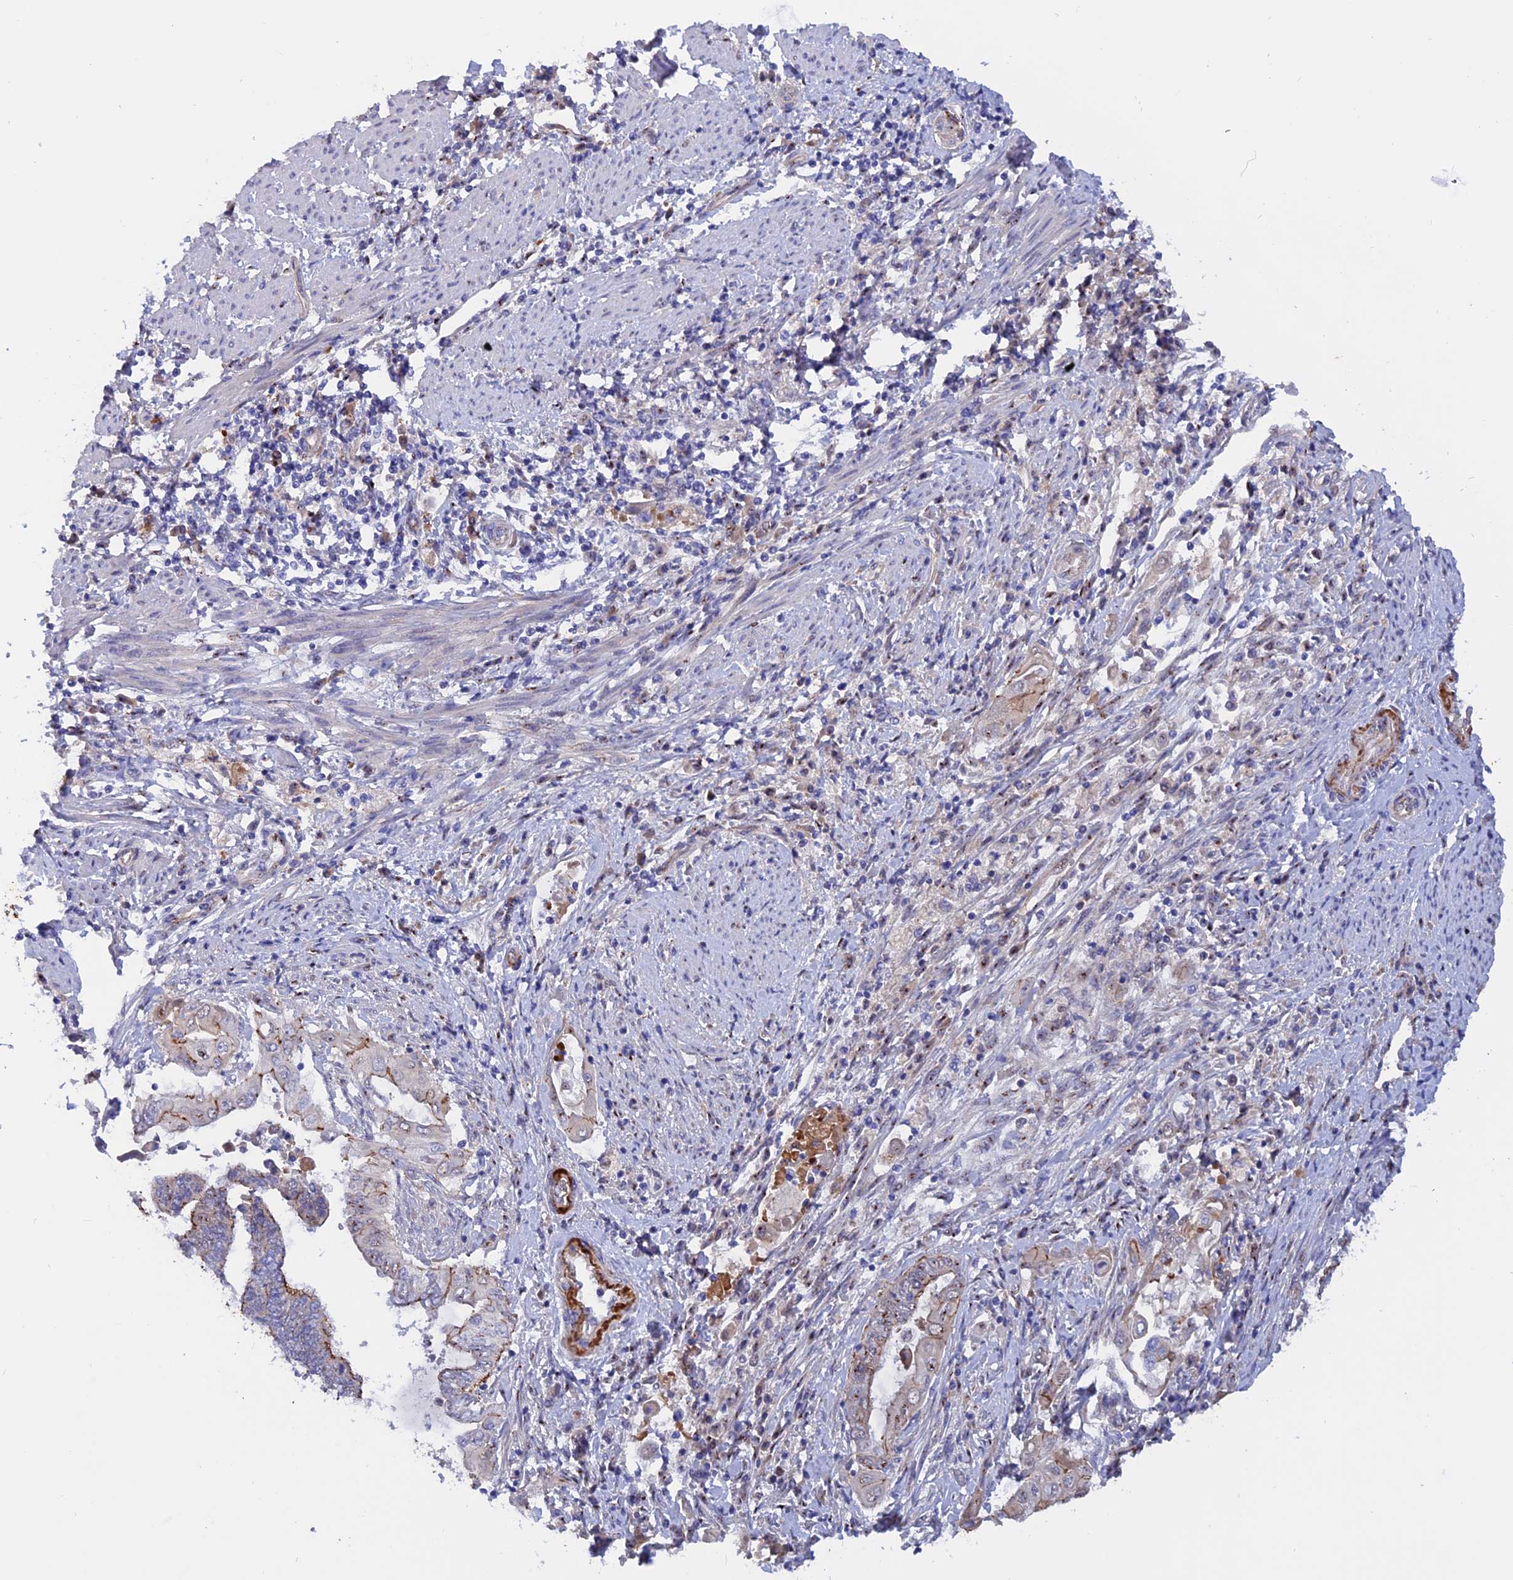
{"staining": {"intensity": "moderate", "quantity": "<25%", "location": "cytoplasmic/membranous"}, "tissue": "endometrial cancer", "cell_type": "Tumor cells", "image_type": "cancer", "snomed": [{"axis": "morphology", "description": "Adenocarcinoma, NOS"}, {"axis": "topography", "description": "Uterus"}, {"axis": "topography", "description": "Endometrium"}], "caption": "IHC photomicrograph of human adenocarcinoma (endometrial) stained for a protein (brown), which displays low levels of moderate cytoplasmic/membranous expression in about <25% of tumor cells.", "gene": "GK5", "patient": {"sex": "female", "age": 70}}